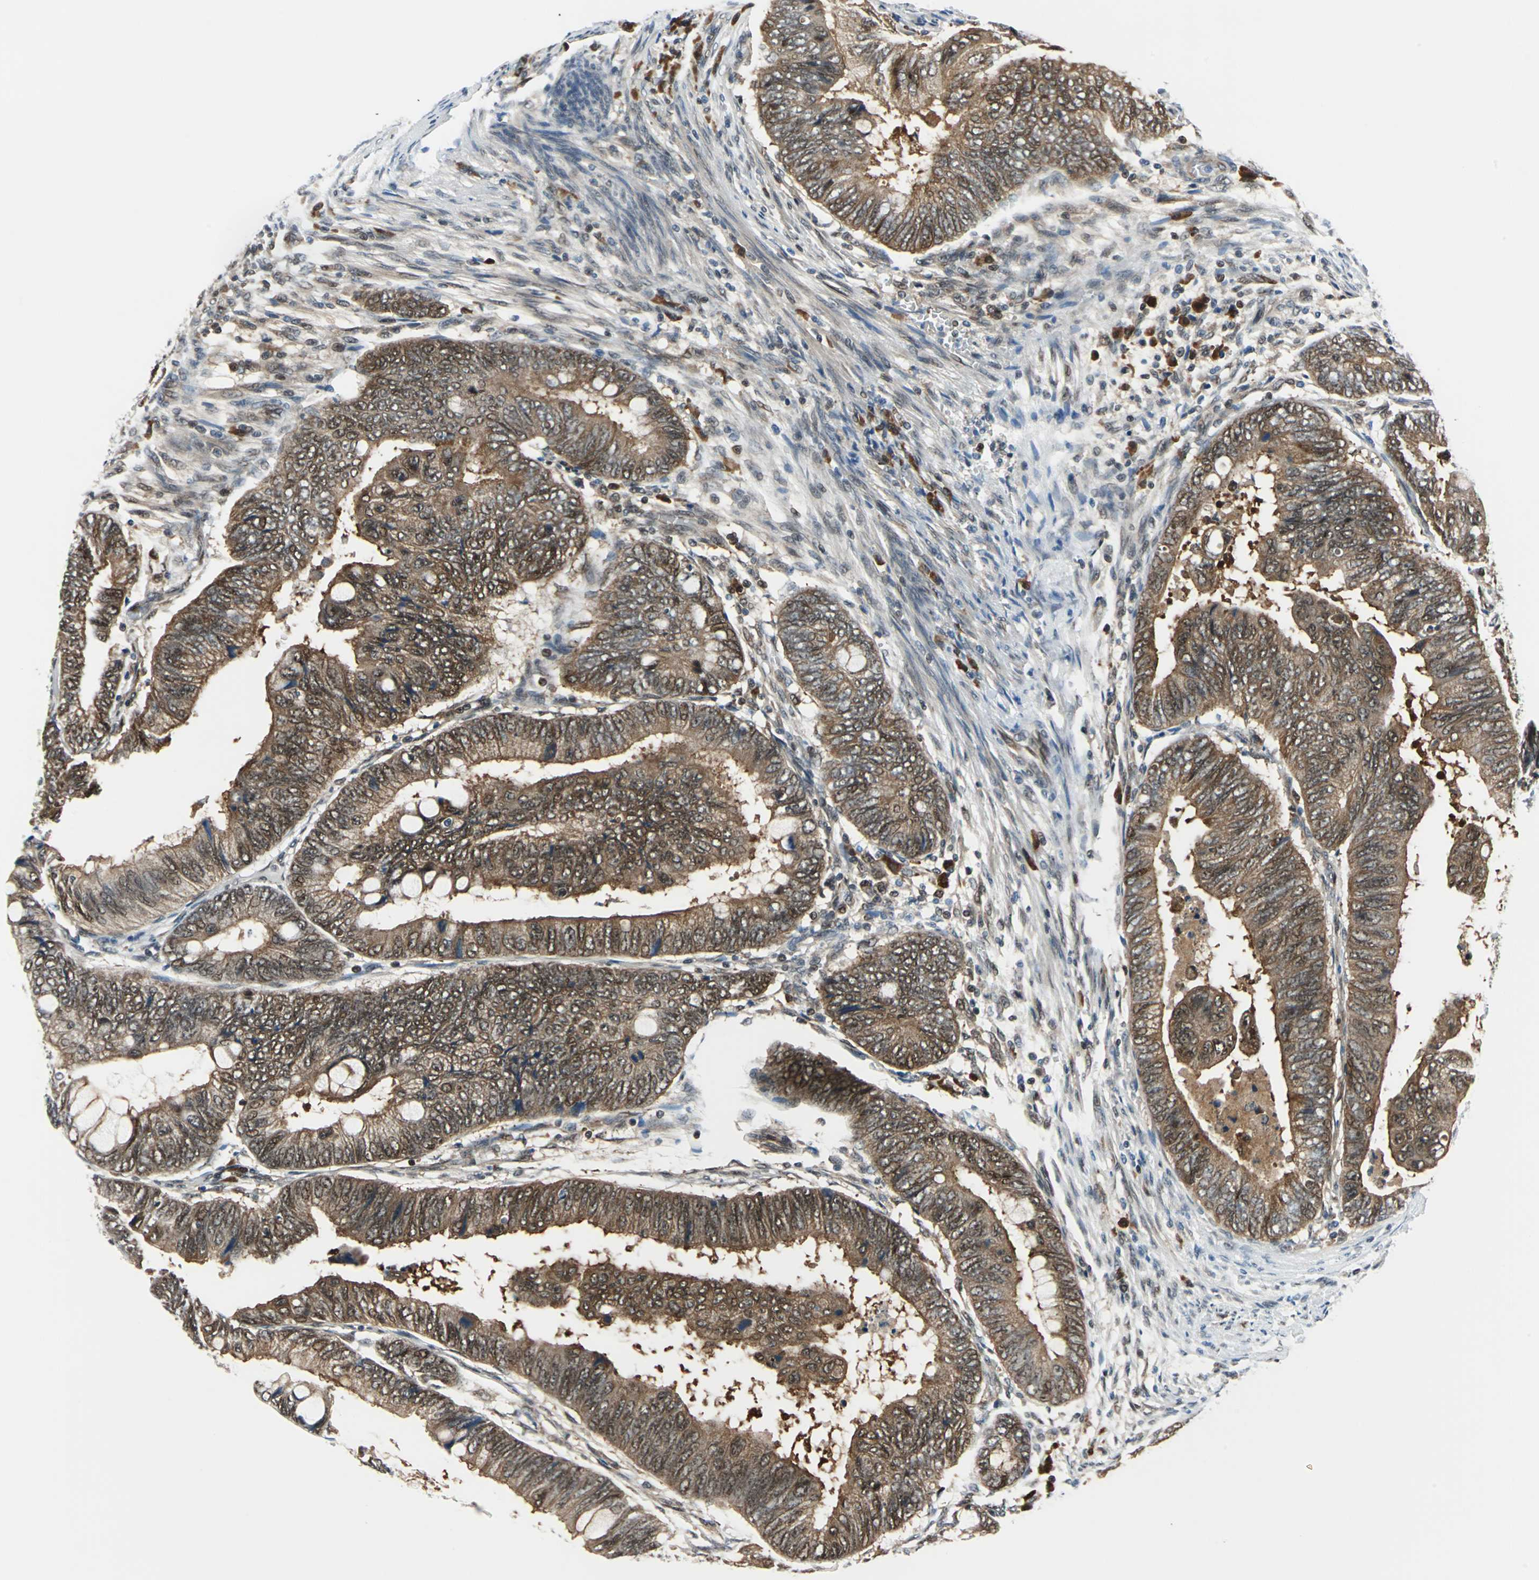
{"staining": {"intensity": "moderate", "quantity": ">75%", "location": "cytoplasmic/membranous"}, "tissue": "colorectal cancer", "cell_type": "Tumor cells", "image_type": "cancer", "snomed": [{"axis": "morphology", "description": "Normal tissue, NOS"}, {"axis": "morphology", "description": "Adenocarcinoma, NOS"}, {"axis": "topography", "description": "Rectum"}, {"axis": "topography", "description": "Peripheral nerve tissue"}], "caption": "Moderate cytoplasmic/membranous expression for a protein is identified in approximately >75% of tumor cells of adenocarcinoma (colorectal) using IHC.", "gene": "POLR3K", "patient": {"sex": "male", "age": 92}}